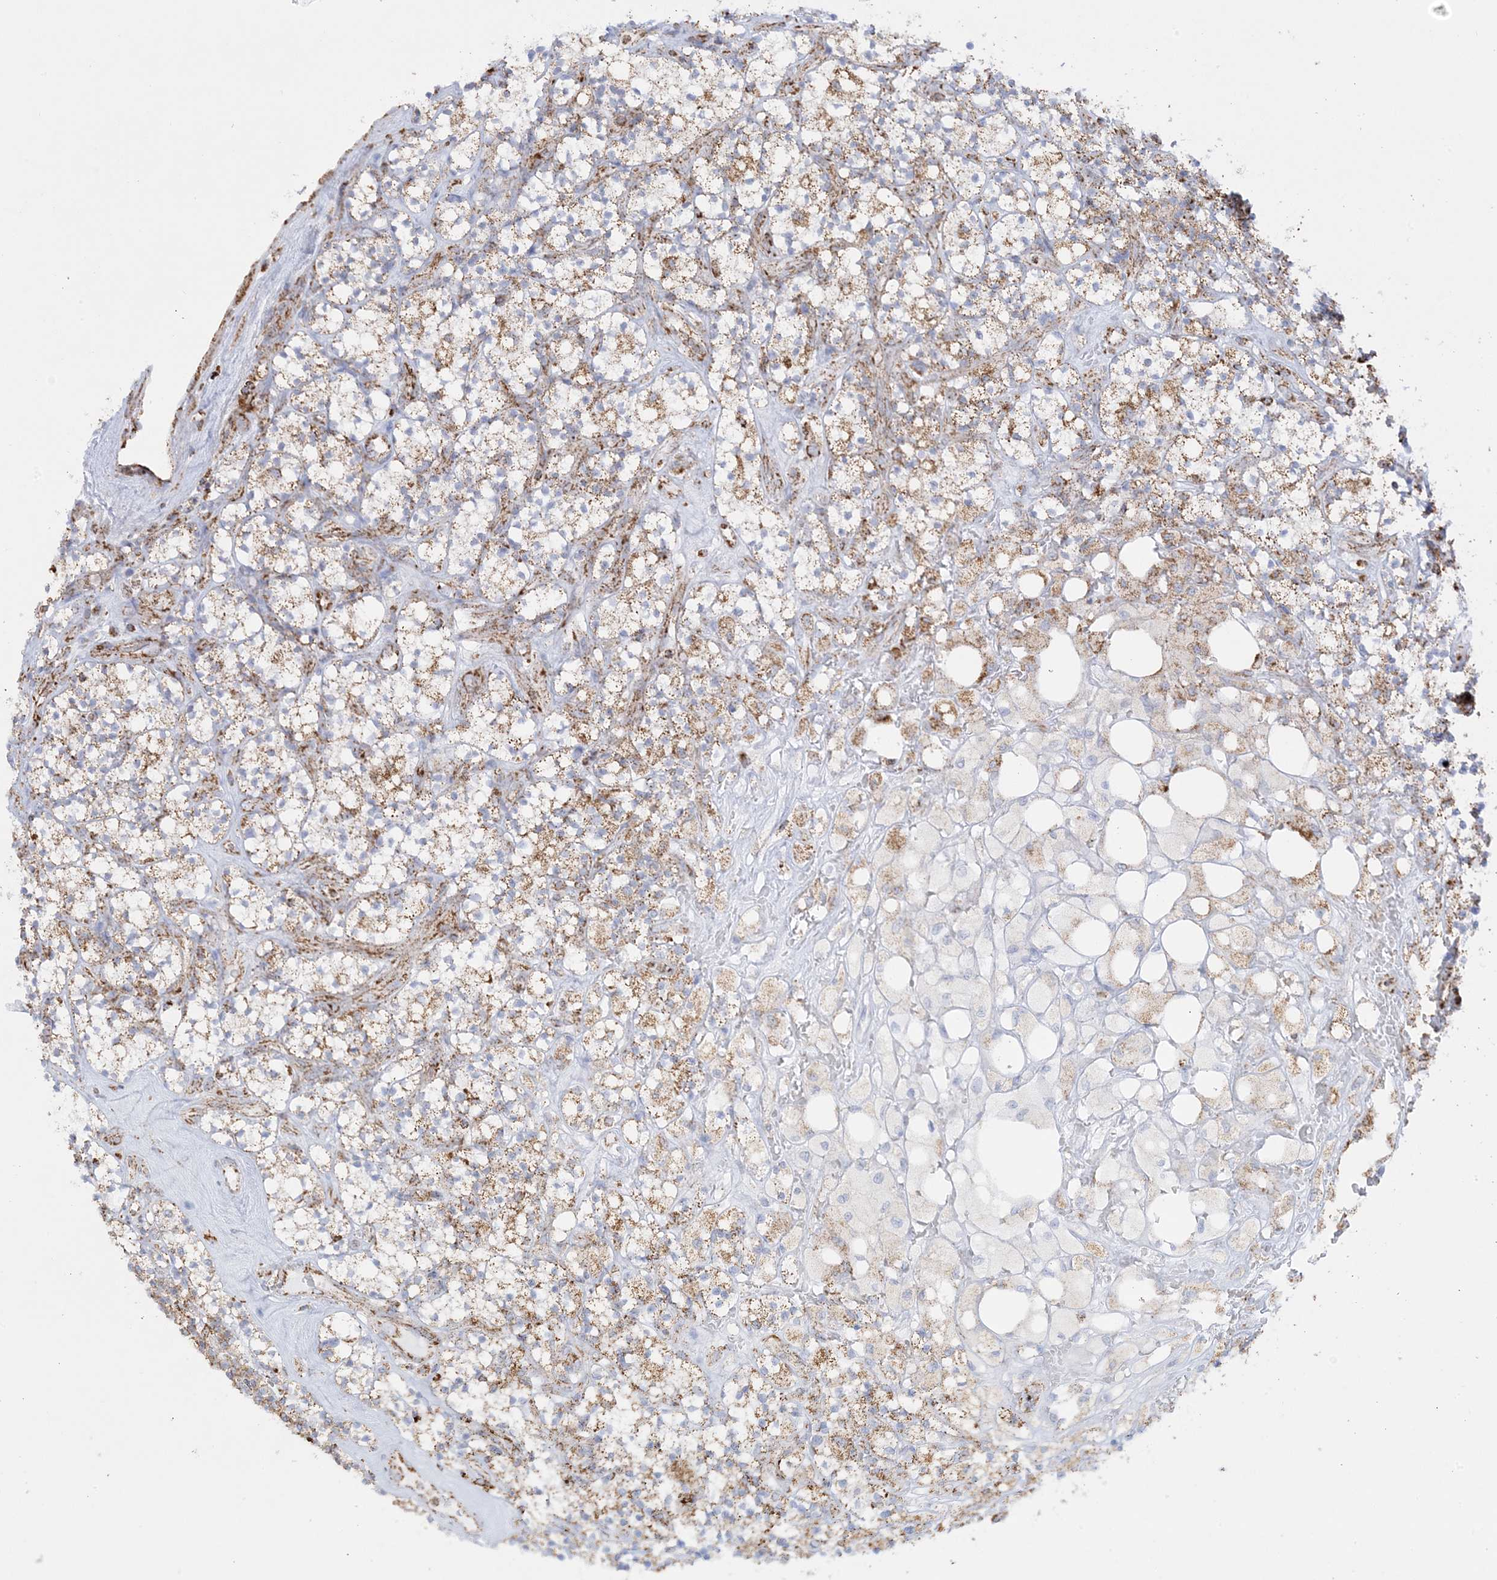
{"staining": {"intensity": "moderate", "quantity": ">75%", "location": "cytoplasmic/membranous"}, "tissue": "renal cancer", "cell_type": "Tumor cells", "image_type": "cancer", "snomed": [{"axis": "morphology", "description": "Adenocarcinoma, NOS"}, {"axis": "topography", "description": "Kidney"}], "caption": "IHC micrograph of human renal cancer (adenocarcinoma) stained for a protein (brown), which shows medium levels of moderate cytoplasmic/membranous staining in about >75% of tumor cells.", "gene": "MRPS36", "patient": {"sex": "male", "age": 77}}